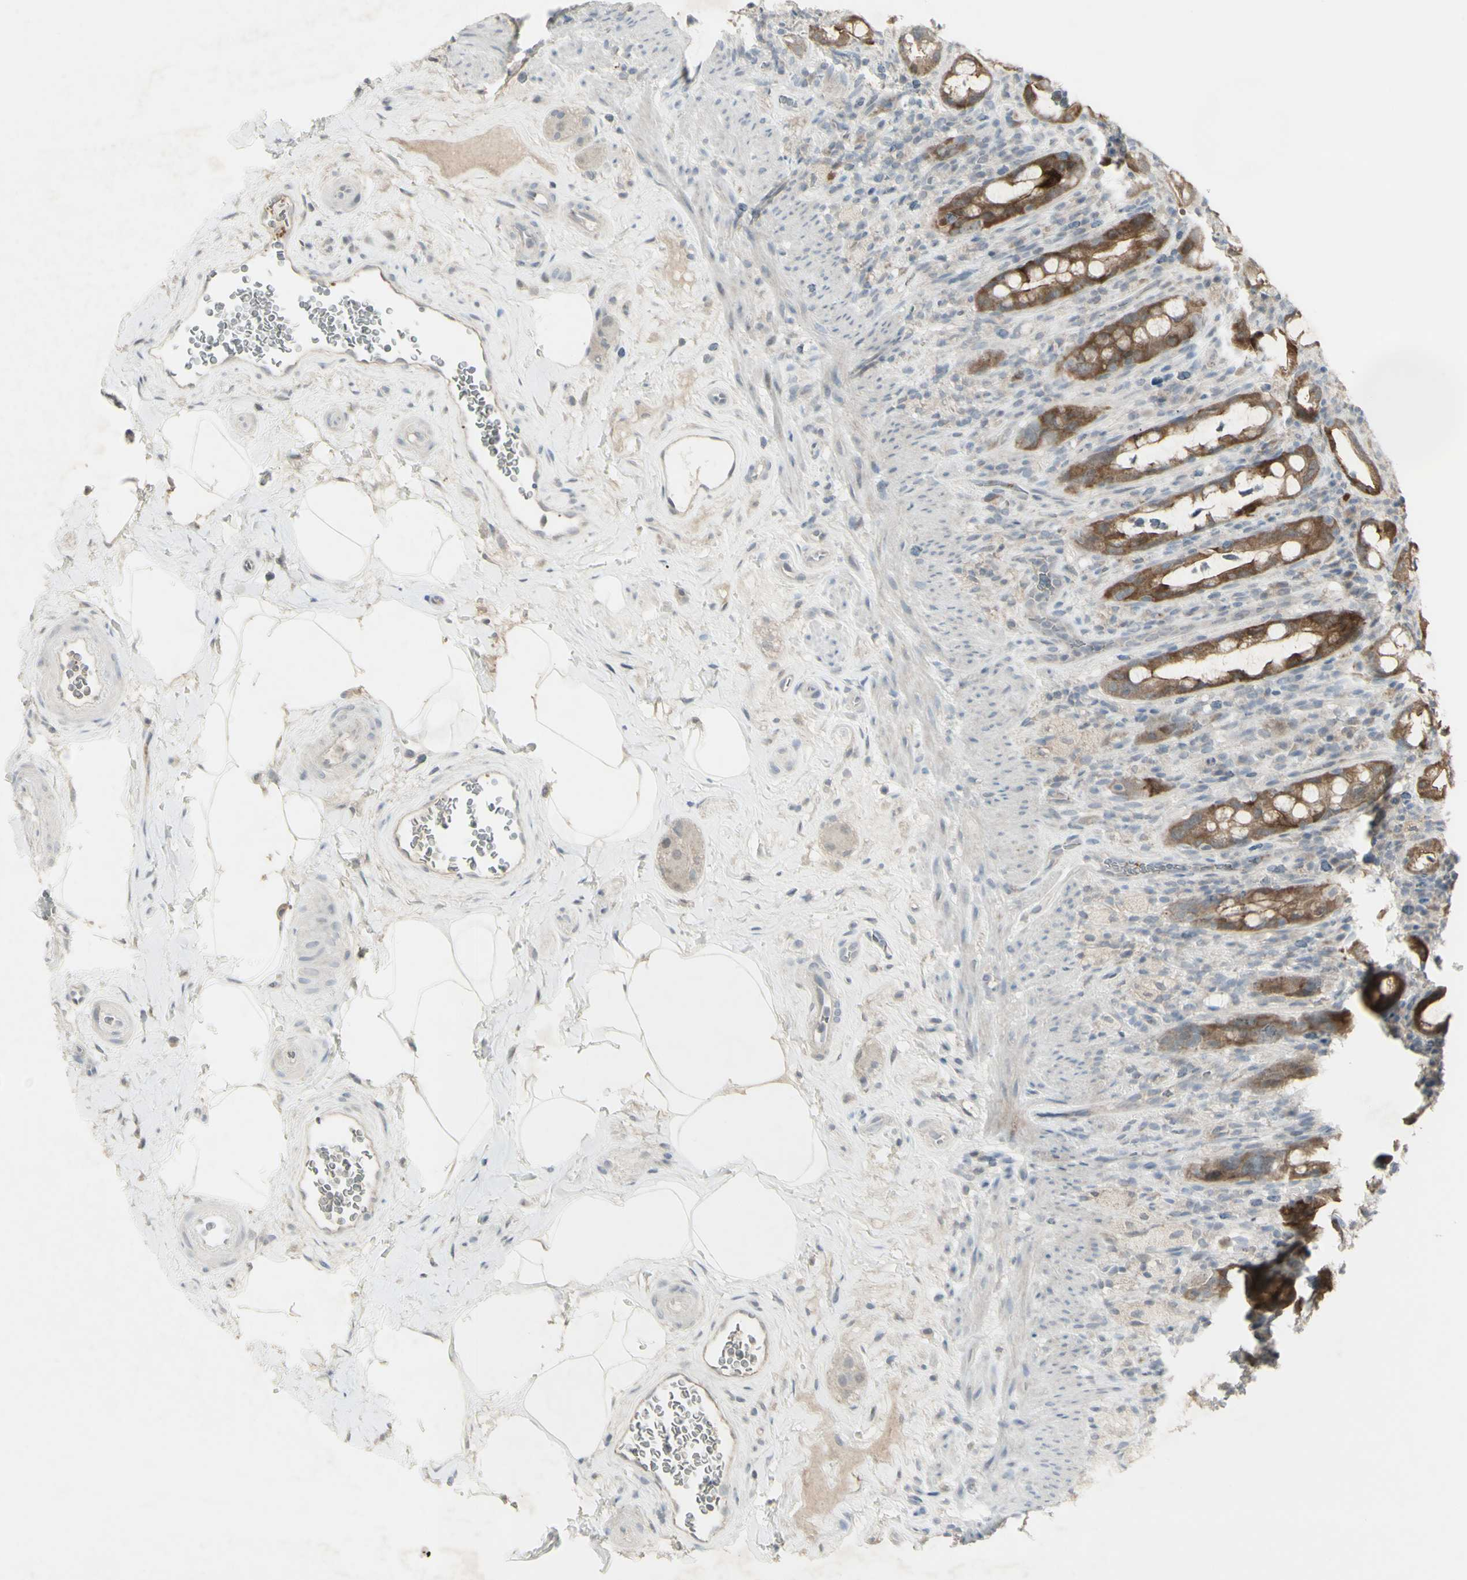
{"staining": {"intensity": "strong", "quantity": ">75%", "location": "cytoplasmic/membranous"}, "tissue": "rectum", "cell_type": "Glandular cells", "image_type": "normal", "snomed": [{"axis": "morphology", "description": "Normal tissue, NOS"}, {"axis": "topography", "description": "Rectum"}], "caption": "Rectum stained with immunohistochemistry shows strong cytoplasmic/membranous staining in approximately >75% of glandular cells. The protein is shown in brown color, while the nuclei are stained blue.", "gene": "C1orf116", "patient": {"sex": "male", "age": 44}}